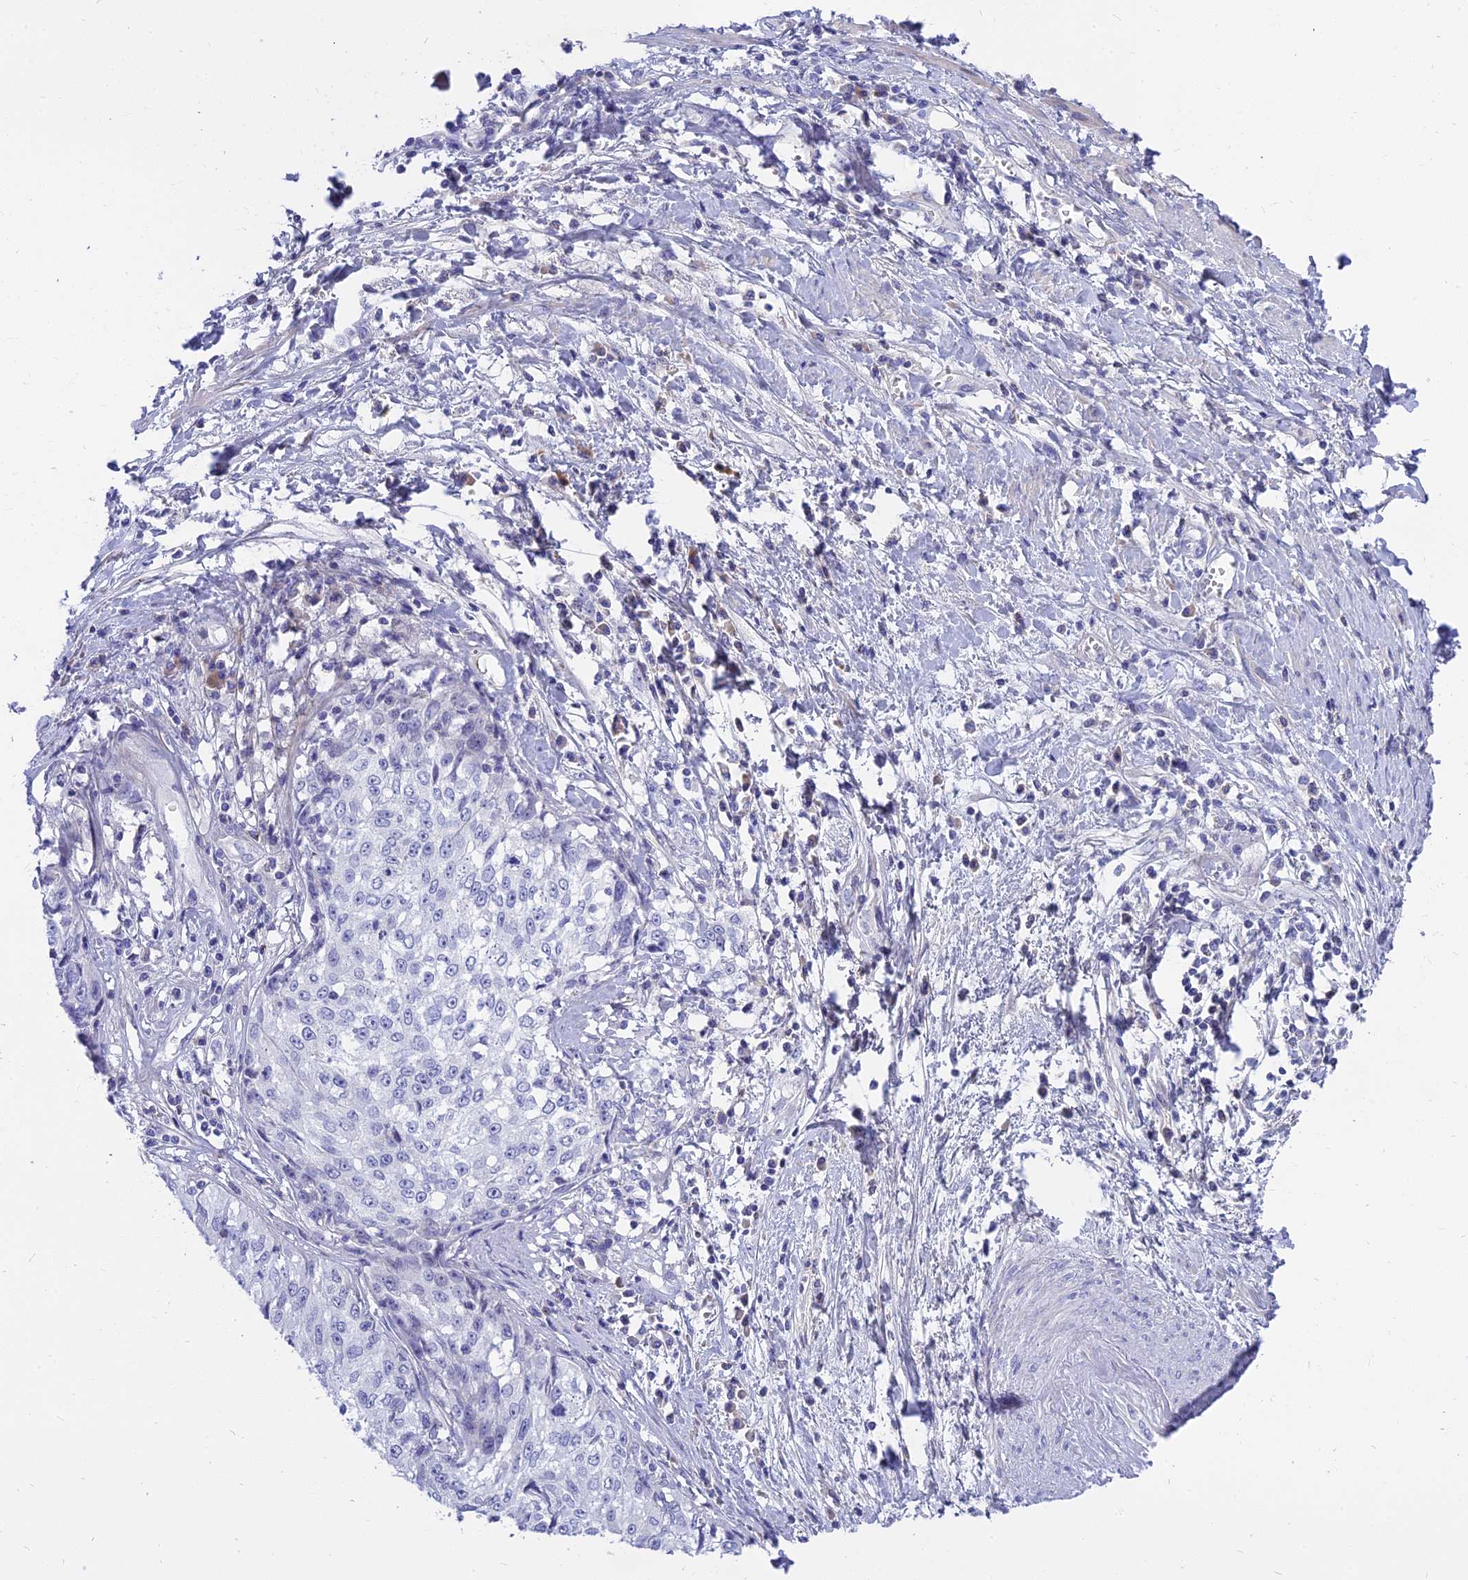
{"staining": {"intensity": "negative", "quantity": "none", "location": "none"}, "tissue": "cervical cancer", "cell_type": "Tumor cells", "image_type": "cancer", "snomed": [{"axis": "morphology", "description": "Squamous cell carcinoma, NOS"}, {"axis": "topography", "description": "Cervix"}], "caption": "The immunohistochemistry histopathology image has no significant staining in tumor cells of cervical squamous cell carcinoma tissue.", "gene": "MBD3L1", "patient": {"sex": "female", "age": 57}}